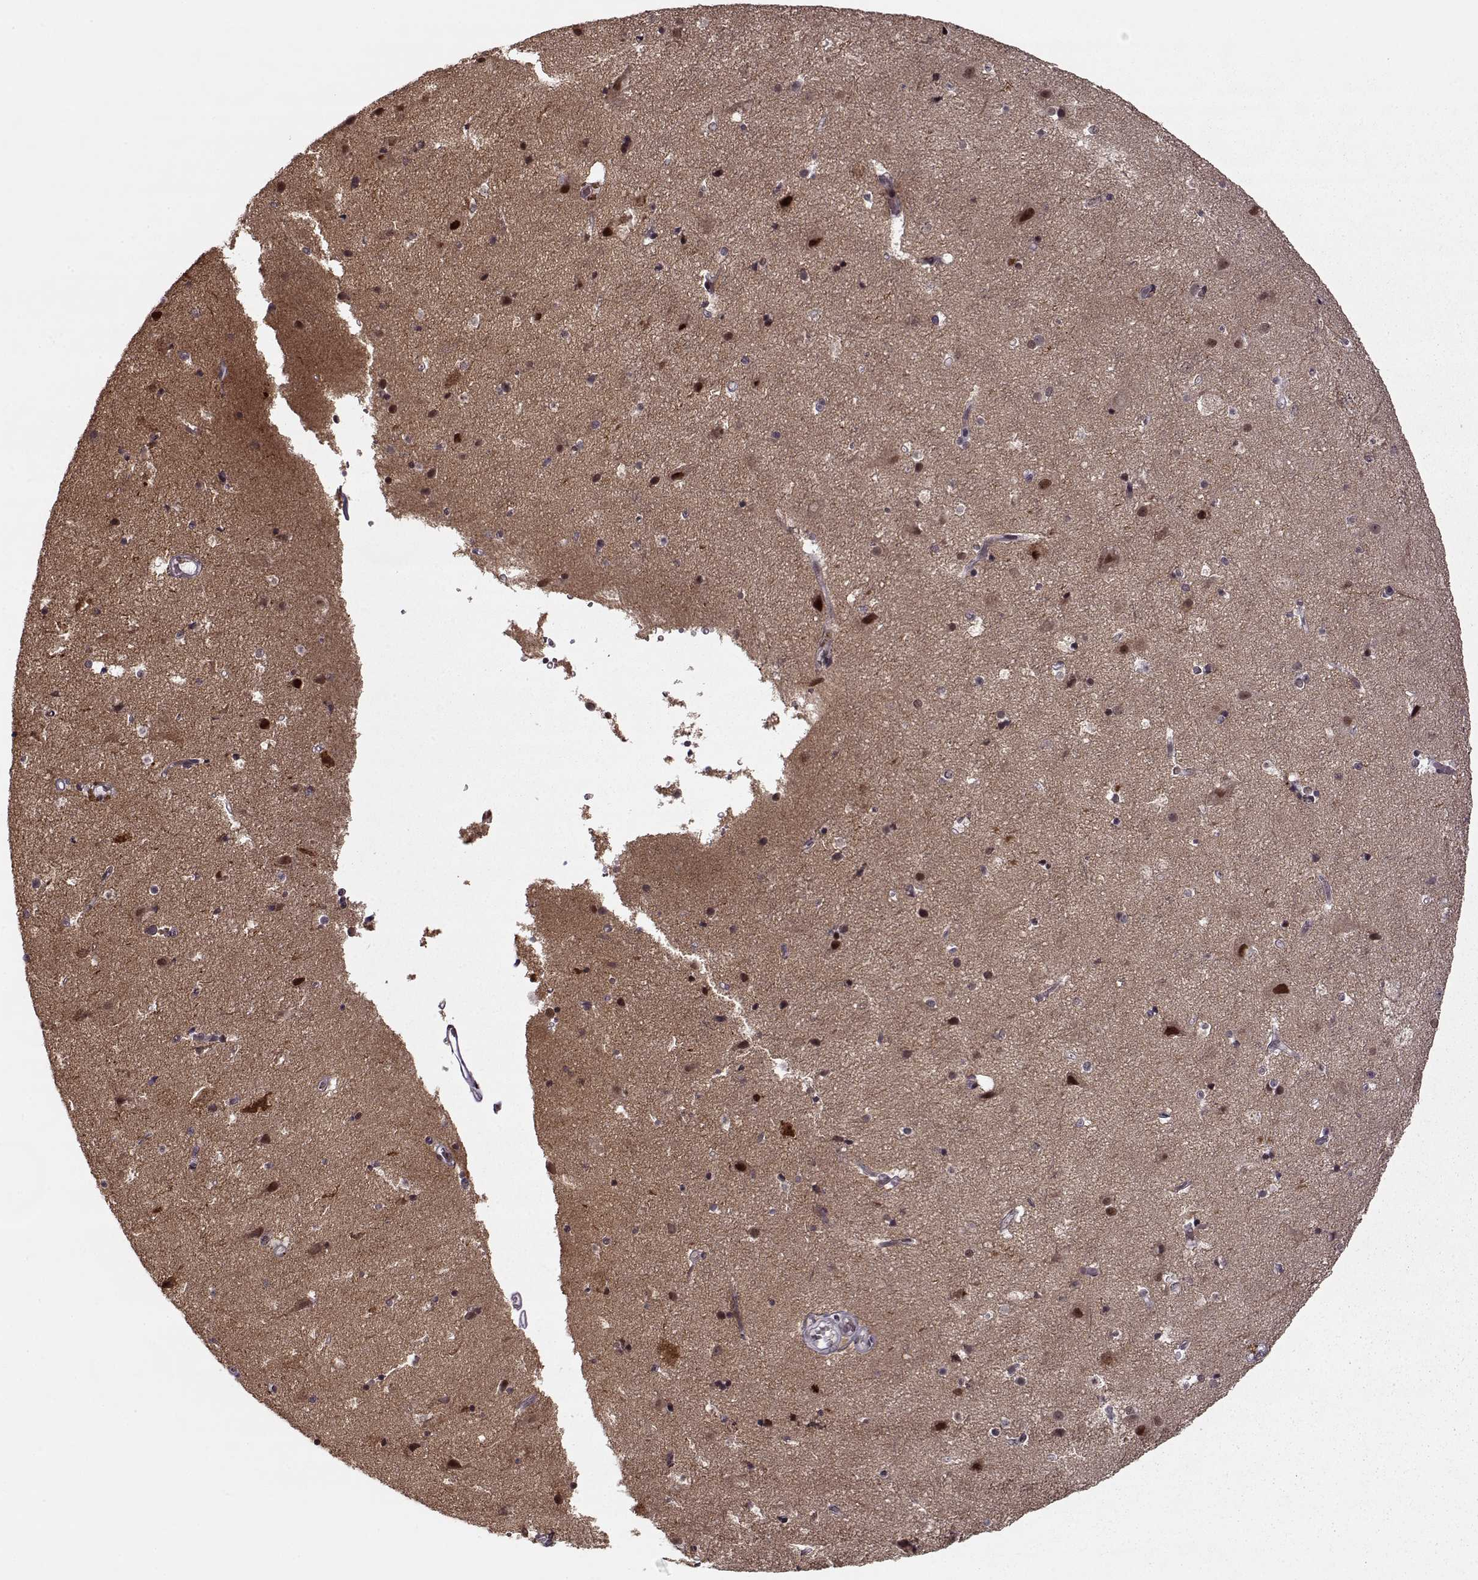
{"staining": {"intensity": "negative", "quantity": "none", "location": "none"}, "tissue": "cerebral cortex", "cell_type": "Endothelial cells", "image_type": "normal", "snomed": [{"axis": "morphology", "description": "Normal tissue, NOS"}, {"axis": "topography", "description": "Cerebral cortex"}], "caption": "This is a micrograph of immunohistochemistry staining of benign cerebral cortex, which shows no expression in endothelial cells. Brightfield microscopy of immunohistochemistry (IHC) stained with DAB (brown) and hematoxylin (blue), captured at high magnification.", "gene": "DENND4B", "patient": {"sex": "female", "age": 52}}